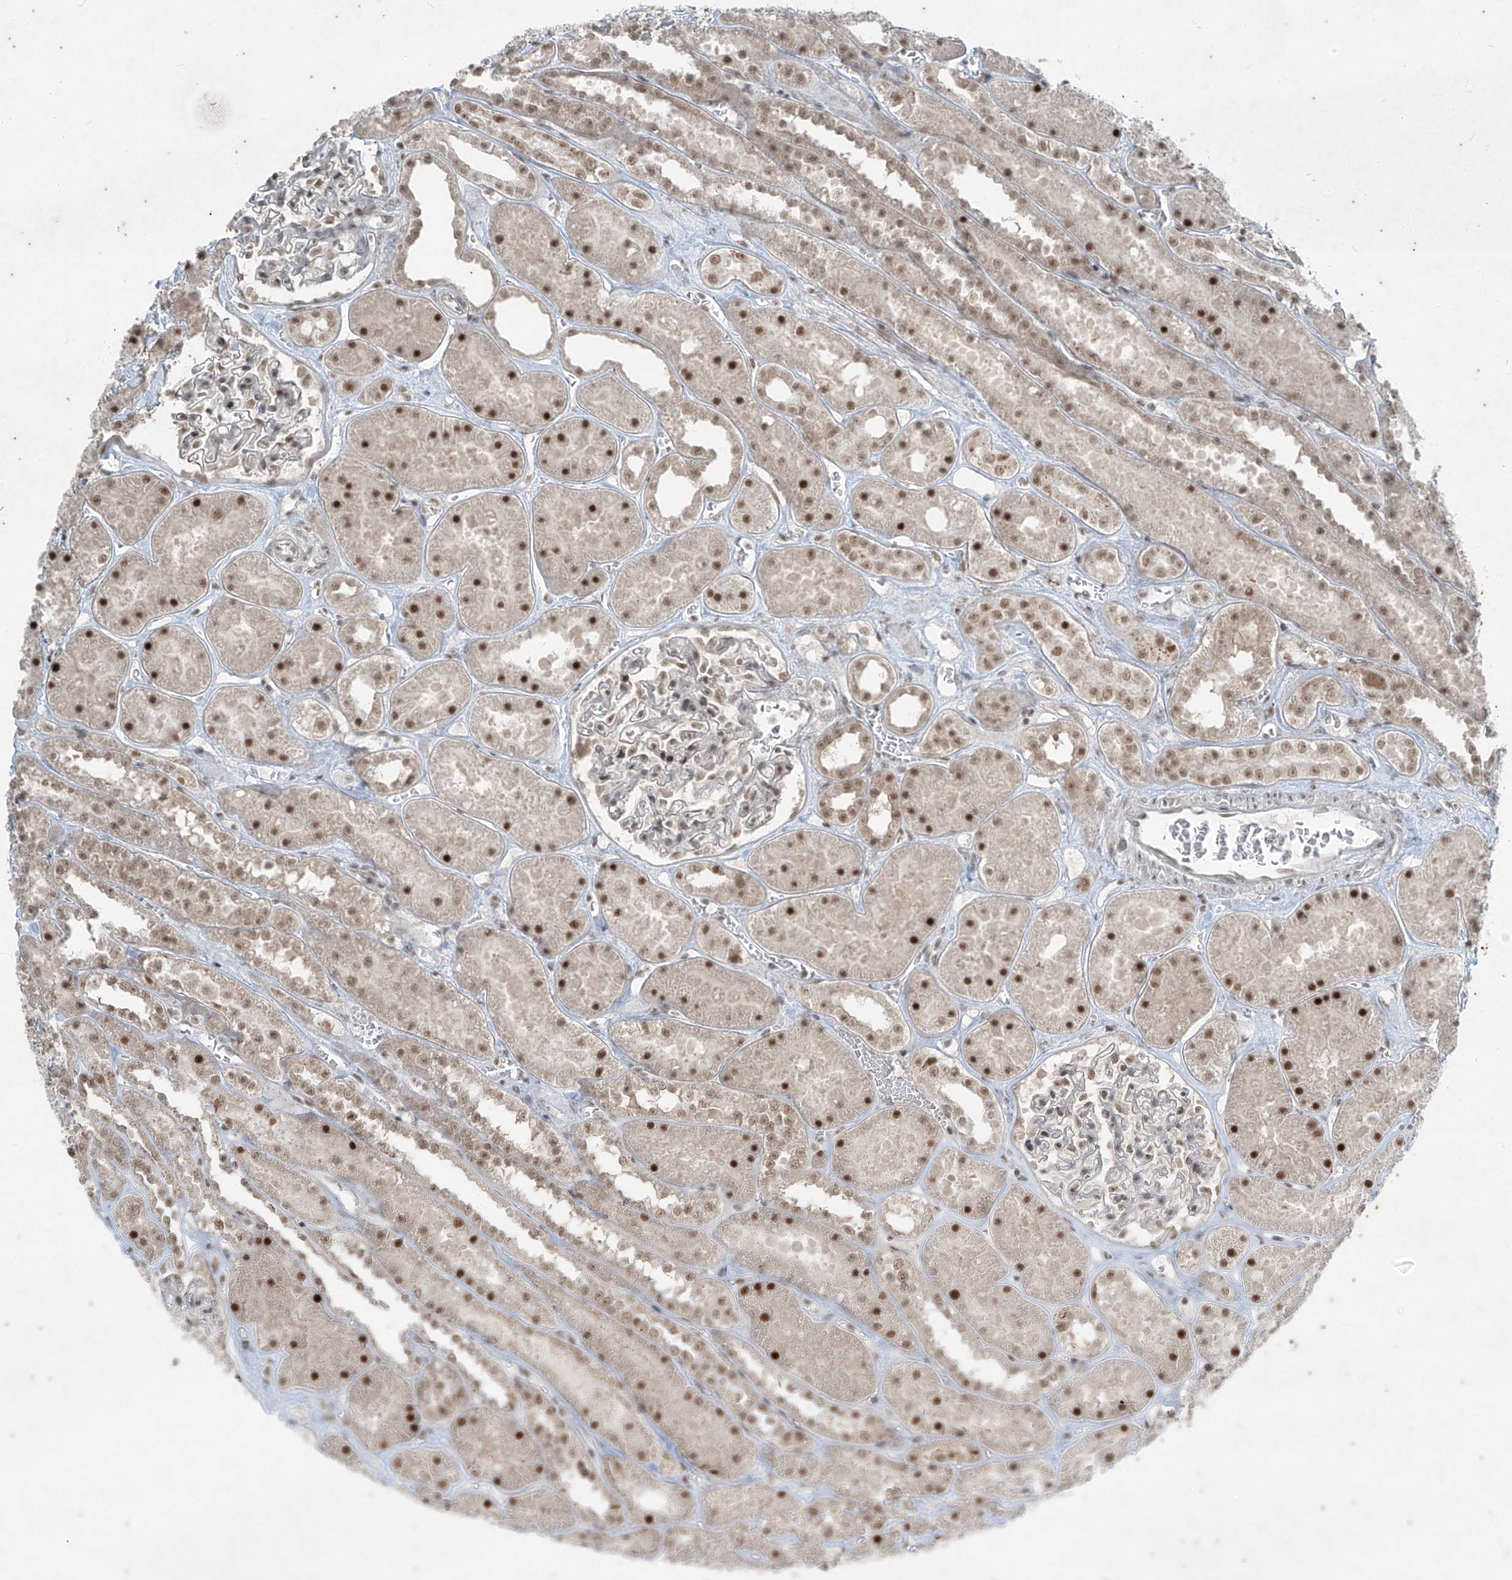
{"staining": {"intensity": "weak", "quantity": "25%-75%", "location": "nuclear"}, "tissue": "kidney", "cell_type": "Cells in glomeruli", "image_type": "normal", "snomed": [{"axis": "morphology", "description": "Normal tissue, NOS"}, {"axis": "topography", "description": "Kidney"}], "caption": "Approximately 25%-75% of cells in glomeruli in normal human kidney demonstrate weak nuclear protein positivity as visualized by brown immunohistochemical staining.", "gene": "ZNF354B", "patient": {"sex": "female", "age": 41}}